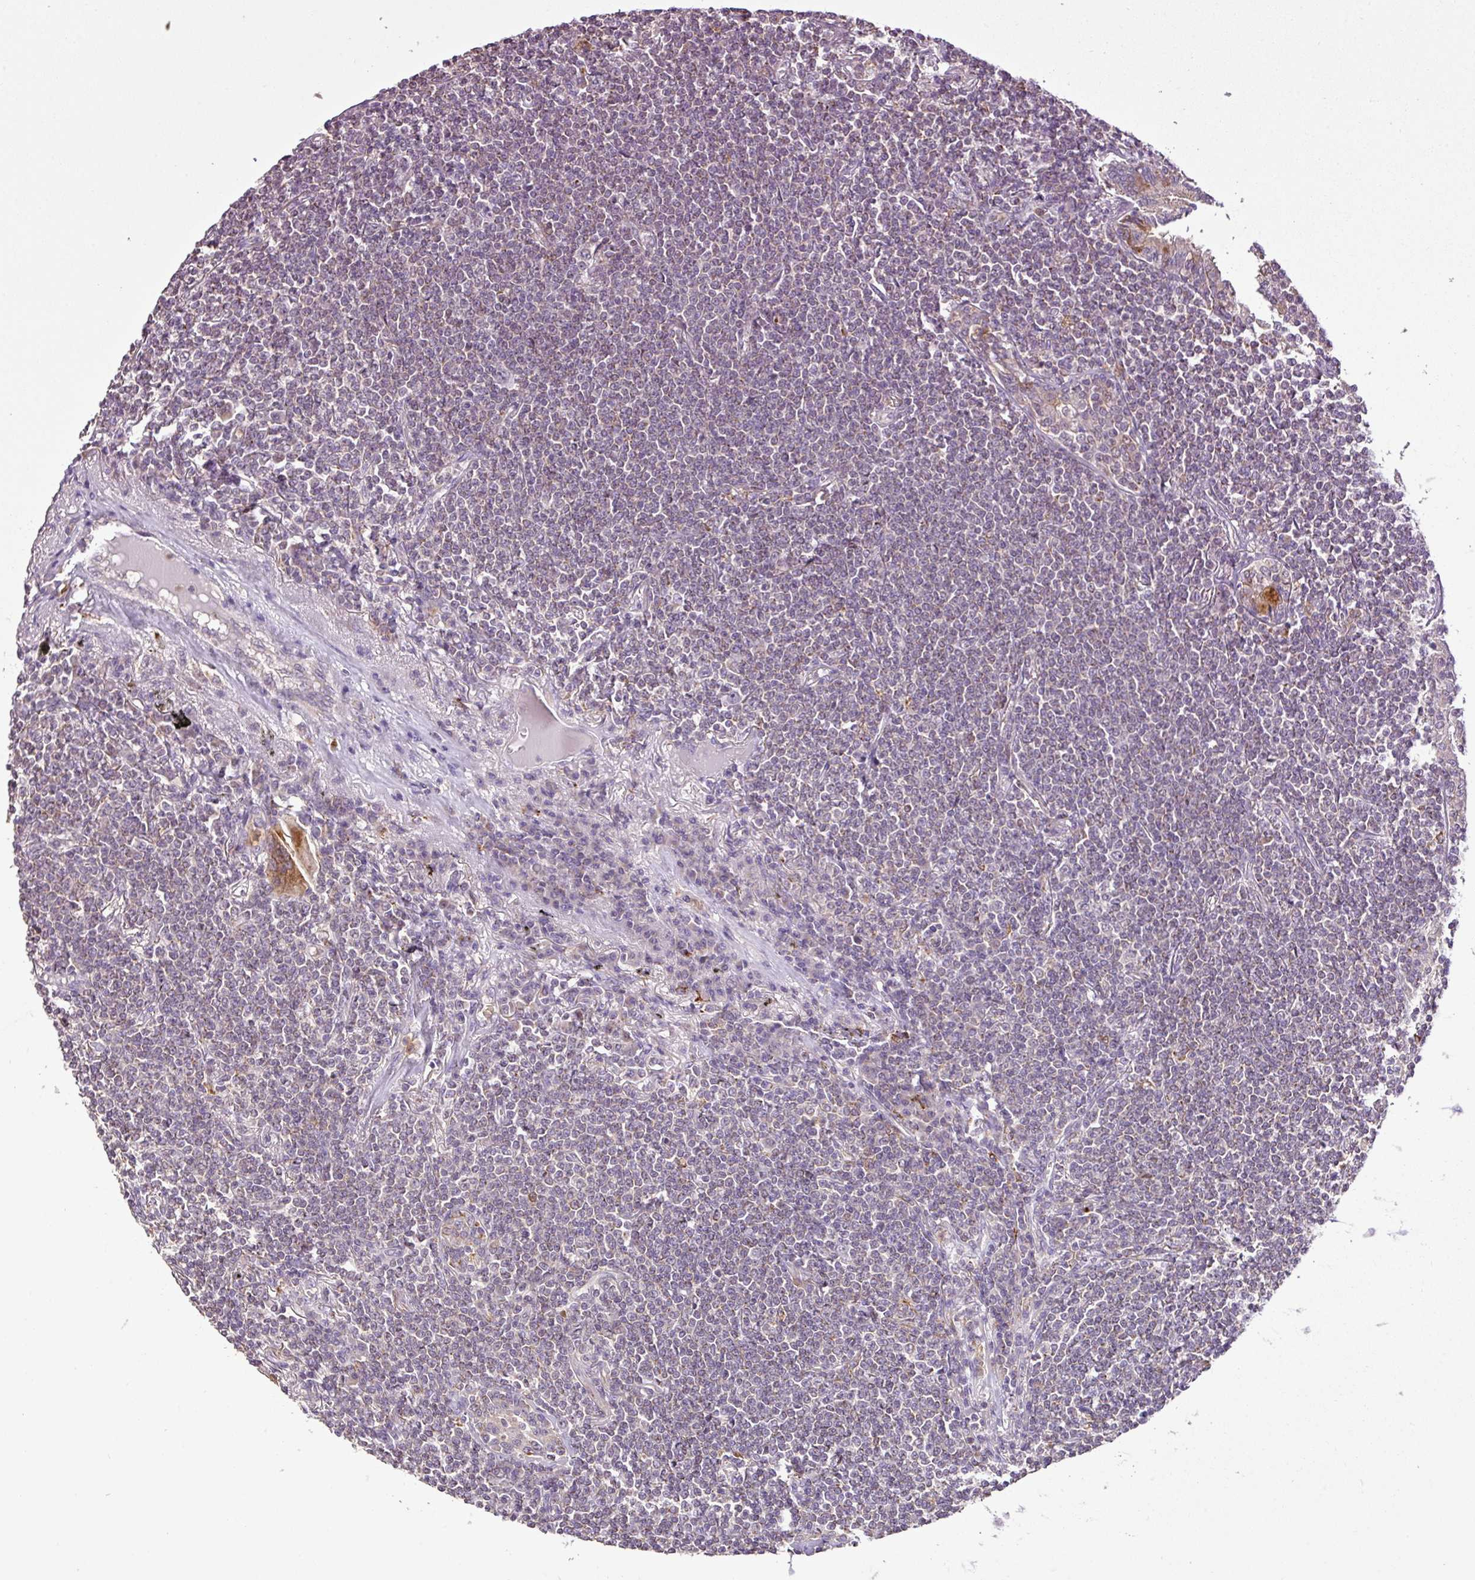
{"staining": {"intensity": "weak", "quantity": "<25%", "location": "nuclear"}, "tissue": "lymphoma", "cell_type": "Tumor cells", "image_type": "cancer", "snomed": [{"axis": "morphology", "description": "Malignant lymphoma, non-Hodgkin's type, Low grade"}, {"axis": "topography", "description": "Lung"}], "caption": "The photomicrograph demonstrates no significant positivity in tumor cells of lymphoma.", "gene": "SMCO4", "patient": {"sex": "female", "age": 71}}